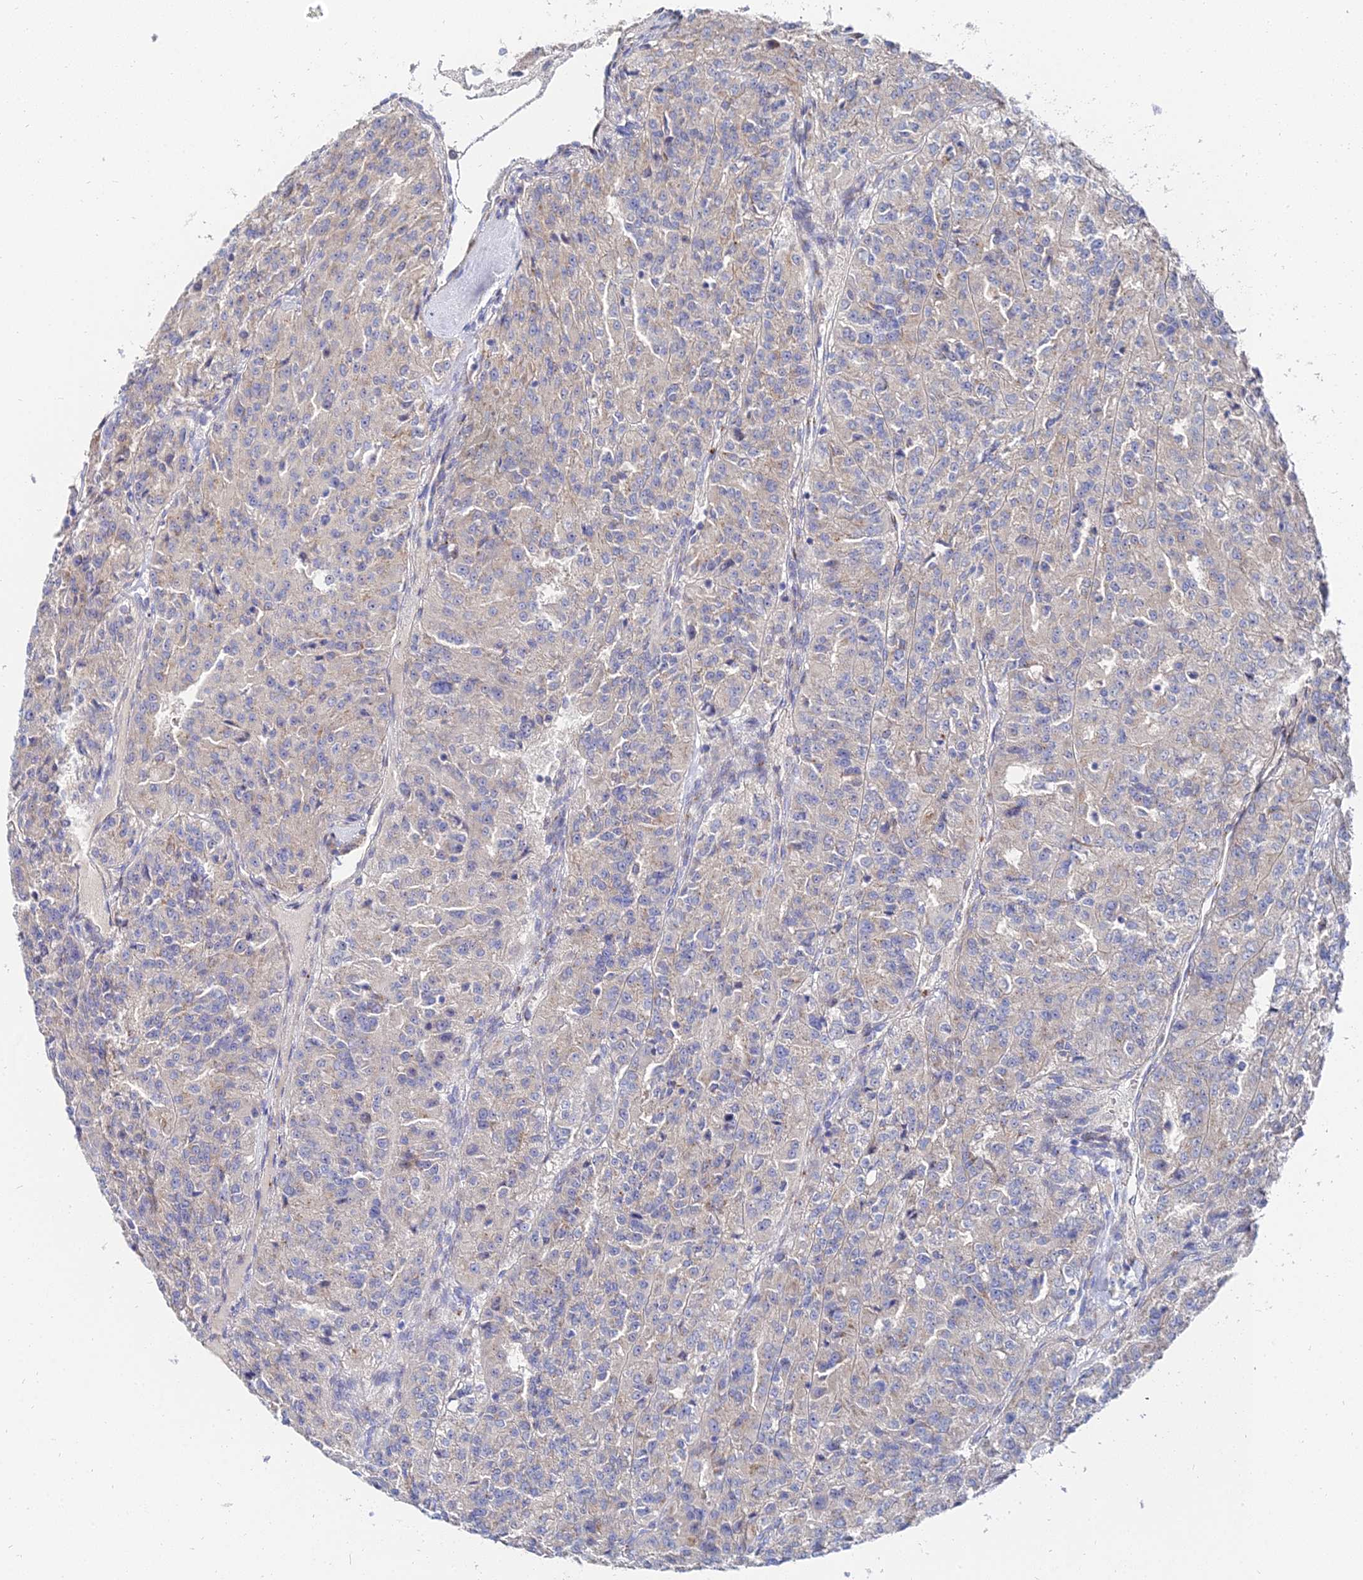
{"staining": {"intensity": "weak", "quantity": "<25%", "location": "cytoplasmic/membranous"}, "tissue": "renal cancer", "cell_type": "Tumor cells", "image_type": "cancer", "snomed": [{"axis": "morphology", "description": "Adenocarcinoma, NOS"}, {"axis": "topography", "description": "Kidney"}], "caption": "Renal cancer was stained to show a protein in brown. There is no significant staining in tumor cells.", "gene": "BORCS8", "patient": {"sex": "female", "age": 63}}